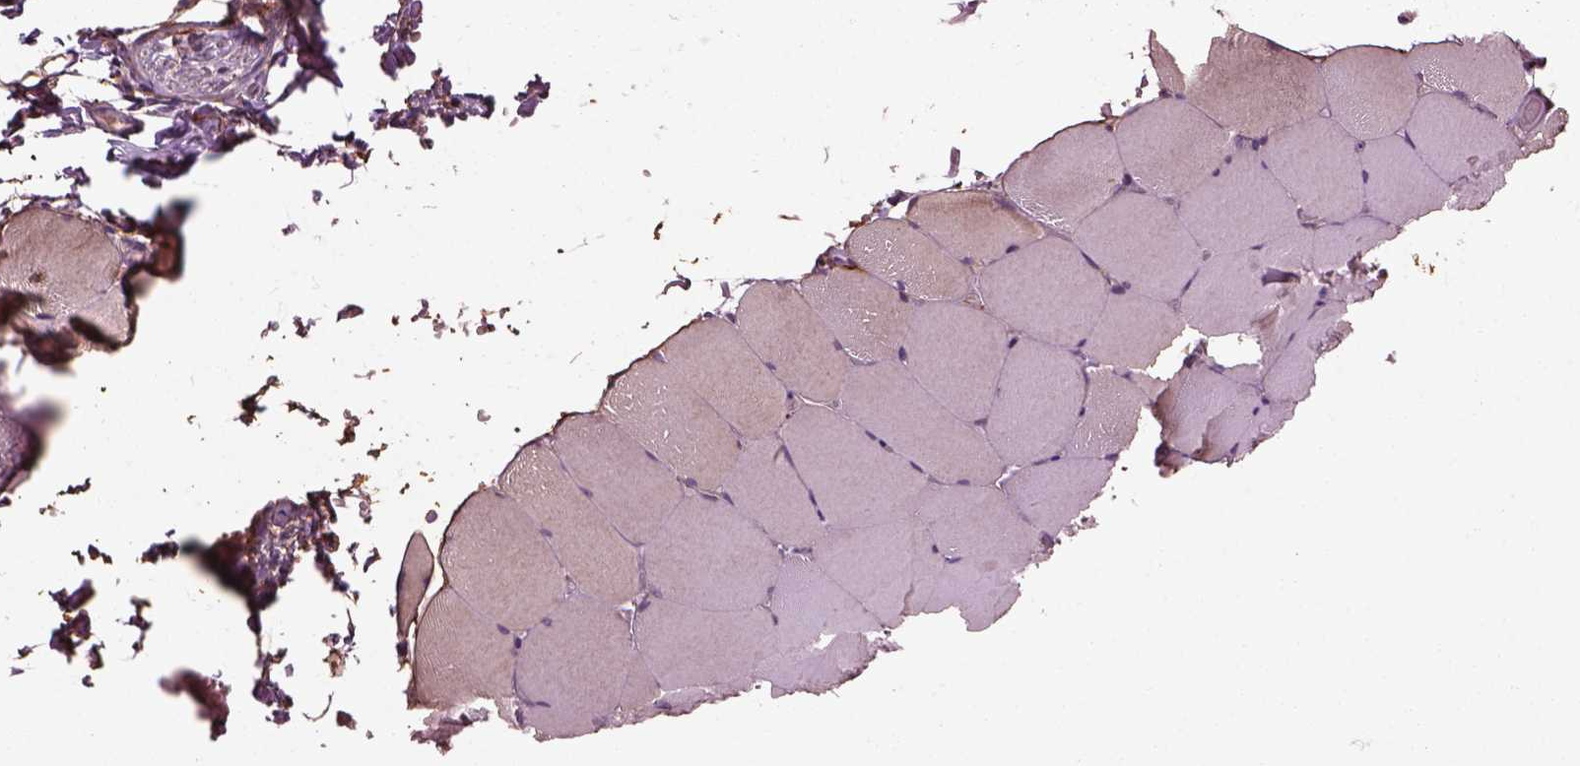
{"staining": {"intensity": "weak", "quantity": "<25%", "location": "cytoplasmic/membranous"}, "tissue": "skeletal muscle", "cell_type": "Myocytes", "image_type": "normal", "snomed": [{"axis": "morphology", "description": "Normal tissue, NOS"}, {"axis": "topography", "description": "Skeletal muscle"}], "caption": "A high-resolution photomicrograph shows immunohistochemistry (IHC) staining of unremarkable skeletal muscle, which displays no significant staining in myocytes. The staining is performed using DAB (3,3'-diaminobenzidine) brown chromogen with nuclei counter-stained in using hematoxylin.", "gene": "EFEMP1", "patient": {"sex": "female", "age": 37}}